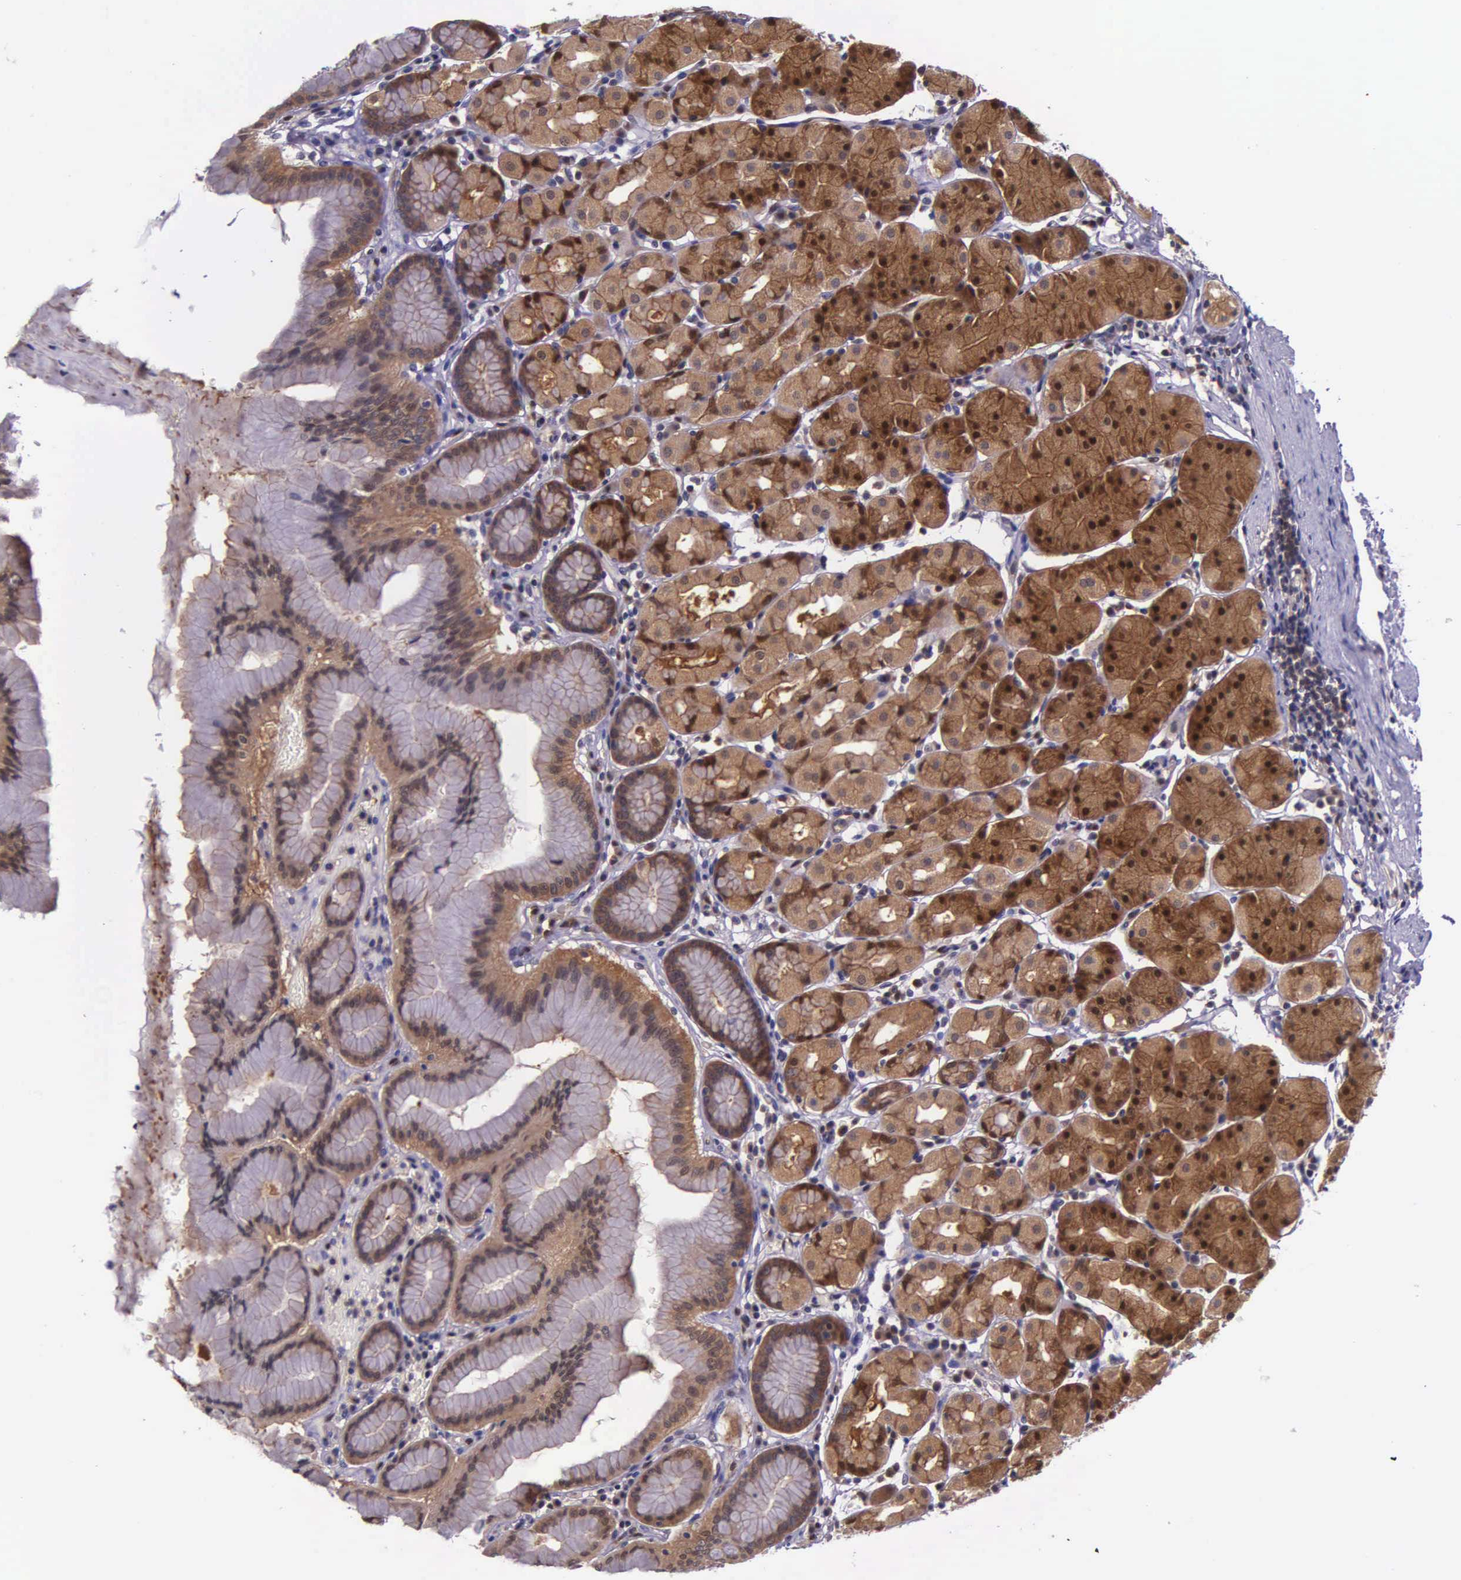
{"staining": {"intensity": "moderate", "quantity": ">75%", "location": "cytoplasmic/membranous"}, "tissue": "stomach", "cell_type": "Glandular cells", "image_type": "normal", "snomed": [{"axis": "morphology", "description": "Normal tissue, NOS"}, {"axis": "topography", "description": "Stomach, lower"}], "caption": "Protein expression analysis of unremarkable human stomach reveals moderate cytoplasmic/membranous staining in about >75% of glandular cells. (Stains: DAB in brown, nuclei in blue, Microscopy: brightfield microscopy at high magnification).", "gene": "GMPR2", "patient": {"sex": "male", "age": 56}}